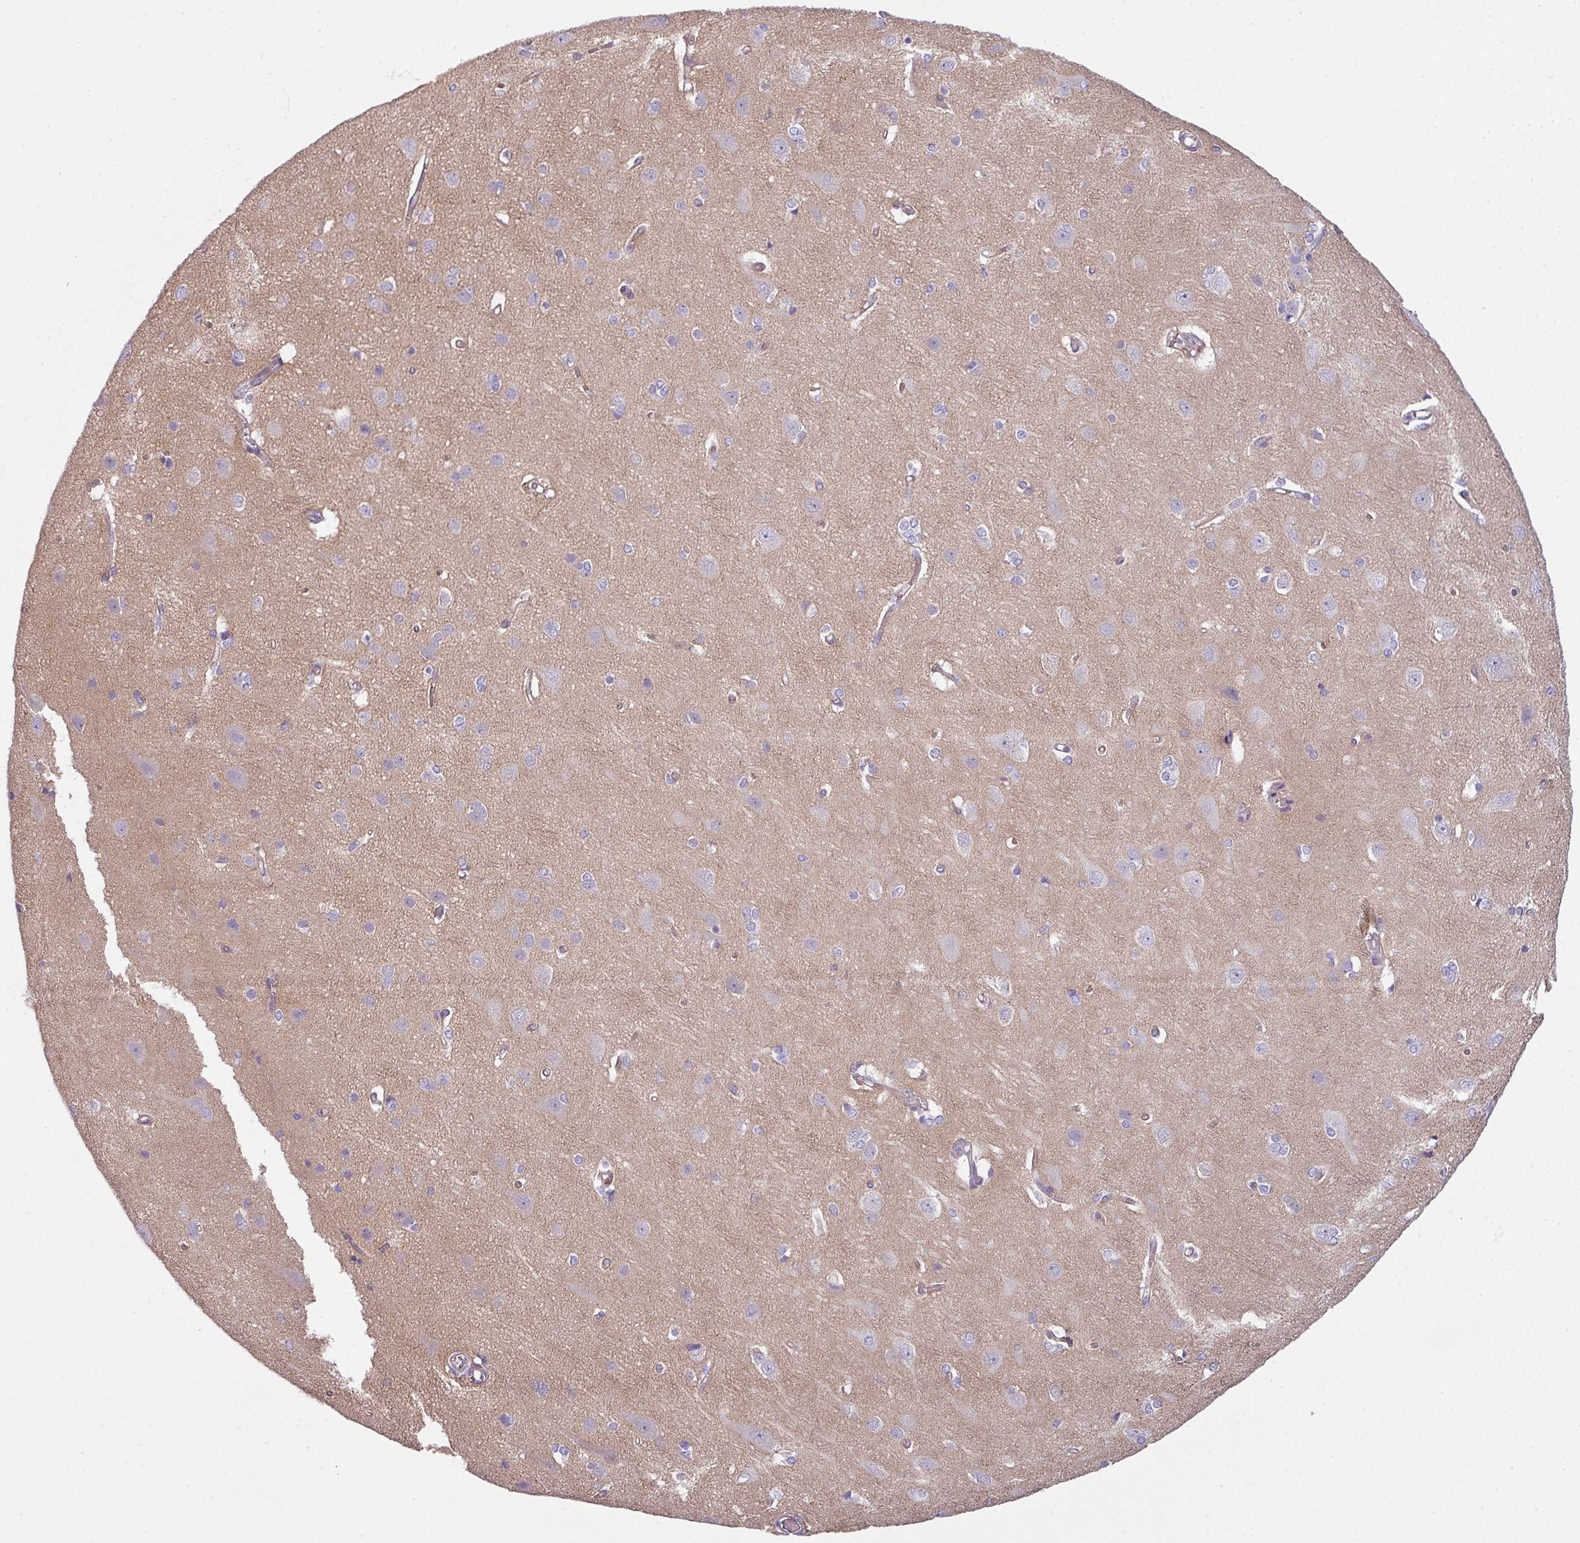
{"staining": {"intensity": "weak", "quantity": ">75%", "location": "cytoplasmic/membranous"}, "tissue": "cerebral cortex", "cell_type": "Endothelial cells", "image_type": "normal", "snomed": [{"axis": "morphology", "description": "Normal tissue, NOS"}, {"axis": "topography", "description": "Cerebral cortex"}], "caption": "Protein analysis of benign cerebral cortex exhibits weak cytoplasmic/membranous positivity in approximately >75% of endothelial cells. The protein is shown in brown color, while the nuclei are stained blue.", "gene": "BUD23", "patient": {"sex": "male", "age": 37}}